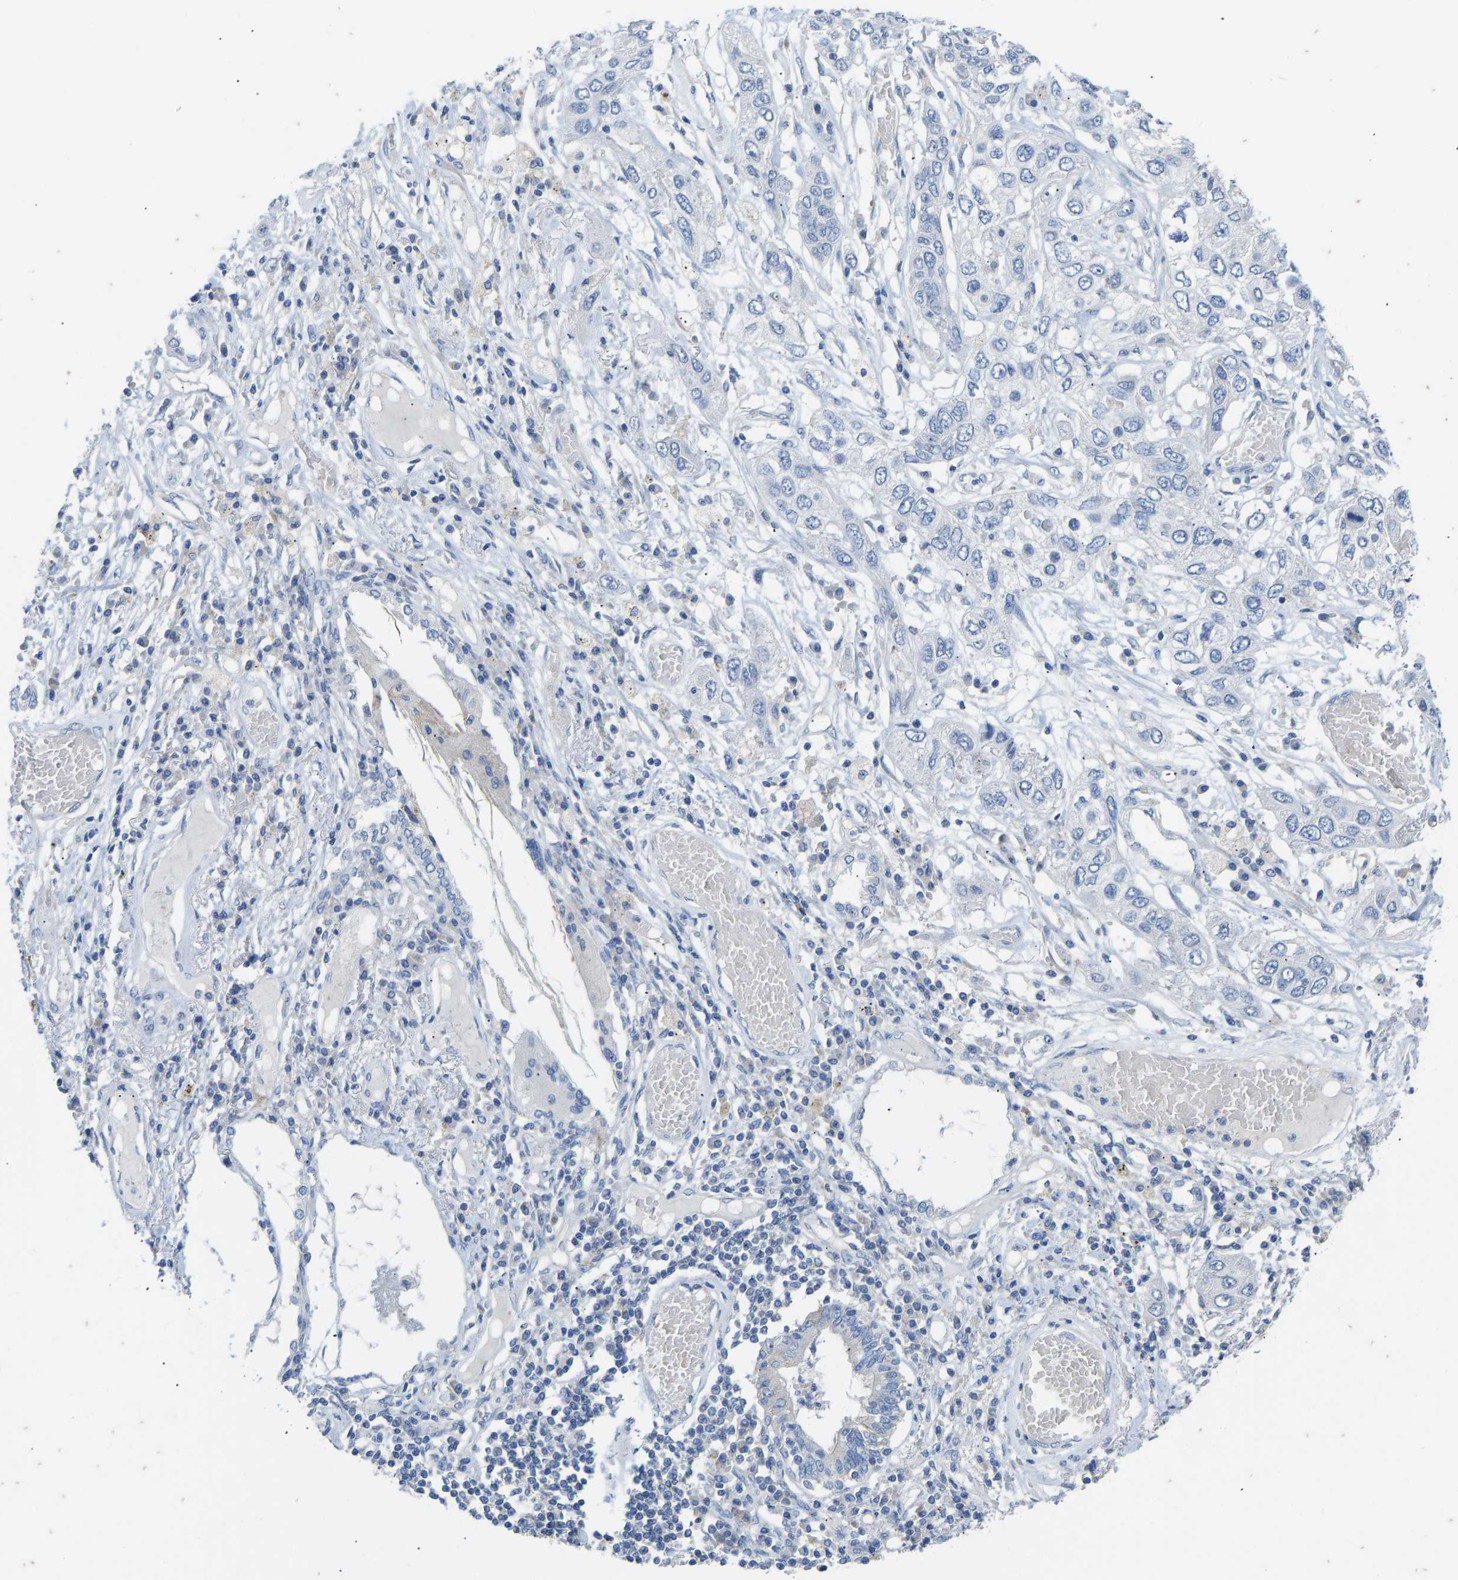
{"staining": {"intensity": "negative", "quantity": "none", "location": "none"}, "tissue": "lung cancer", "cell_type": "Tumor cells", "image_type": "cancer", "snomed": [{"axis": "morphology", "description": "Squamous cell carcinoma, NOS"}, {"axis": "topography", "description": "Lung"}], "caption": "This is an immunohistochemistry (IHC) image of lung cancer (squamous cell carcinoma). There is no staining in tumor cells.", "gene": "OLIG2", "patient": {"sex": "male", "age": 71}}